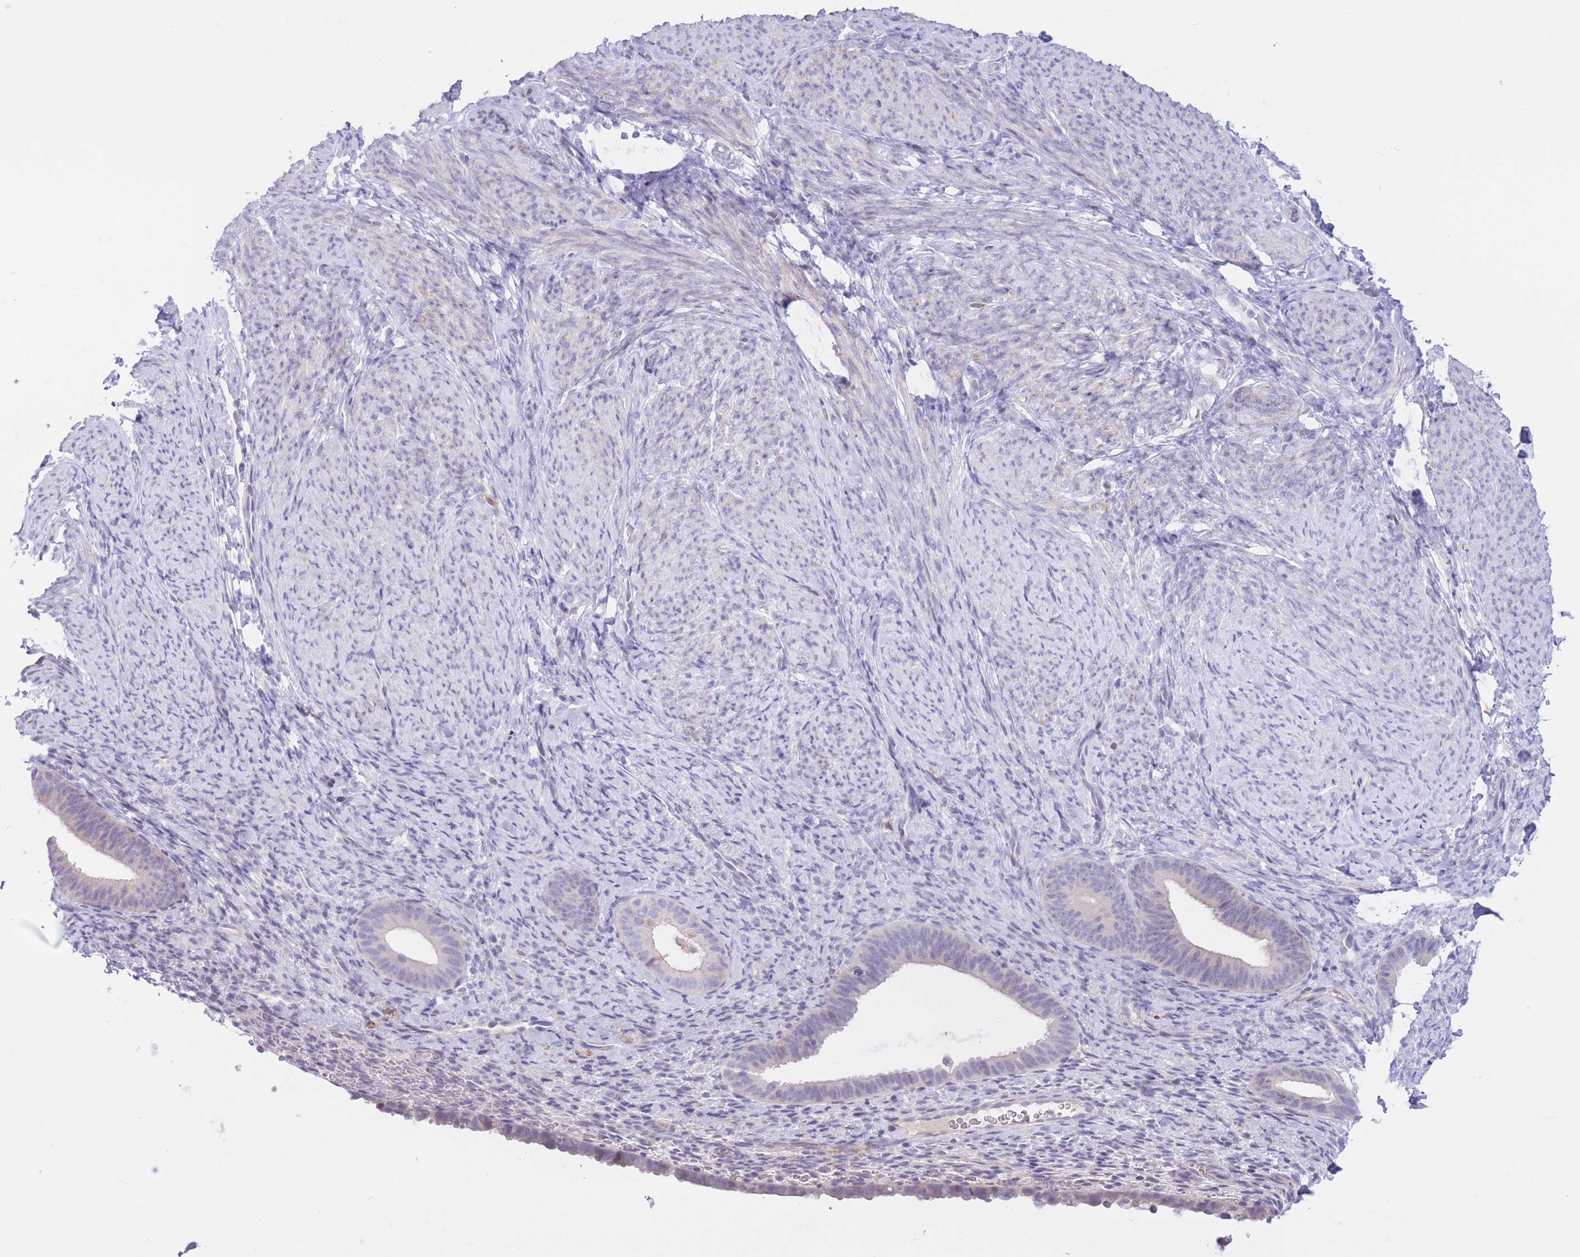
{"staining": {"intensity": "negative", "quantity": "none", "location": "none"}, "tissue": "endometrium", "cell_type": "Cells in endometrial stroma", "image_type": "normal", "snomed": [{"axis": "morphology", "description": "Normal tissue, NOS"}, {"axis": "topography", "description": "Endometrium"}], "caption": "Cells in endometrial stroma show no significant staining in unremarkable endometrium. (DAB (3,3'-diaminobenzidine) immunohistochemistry (IHC), high magnification).", "gene": "RPL39L", "patient": {"sex": "female", "age": 65}}